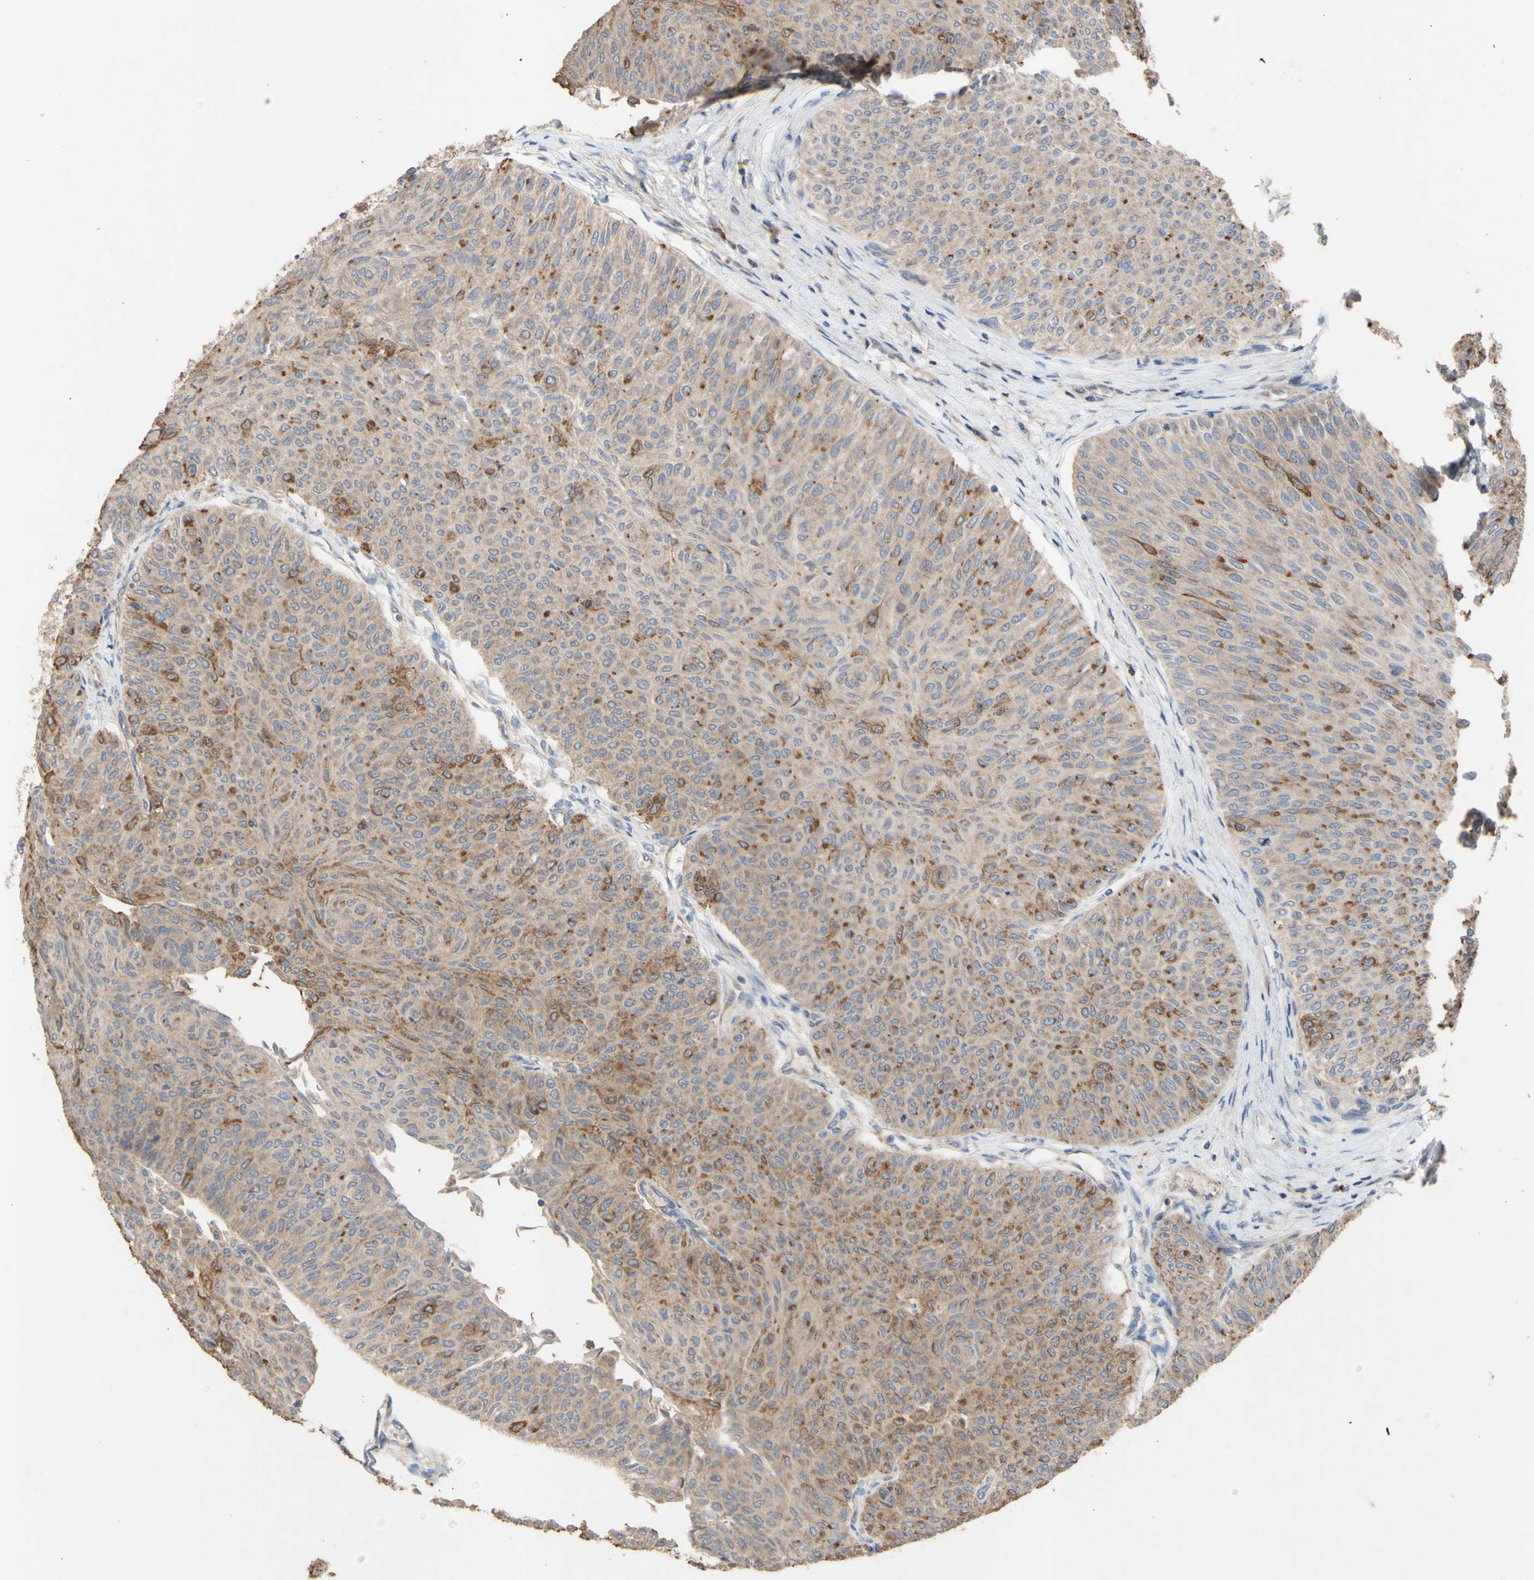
{"staining": {"intensity": "moderate", "quantity": "<25%", "location": "cytoplasmic/membranous"}, "tissue": "urothelial cancer", "cell_type": "Tumor cells", "image_type": "cancer", "snomed": [{"axis": "morphology", "description": "Urothelial carcinoma, Low grade"}, {"axis": "topography", "description": "Urinary bladder"}], "caption": "Low-grade urothelial carcinoma stained with a brown dye exhibits moderate cytoplasmic/membranous positive expression in about <25% of tumor cells.", "gene": "EIF2S3", "patient": {"sex": "male", "age": 78}}